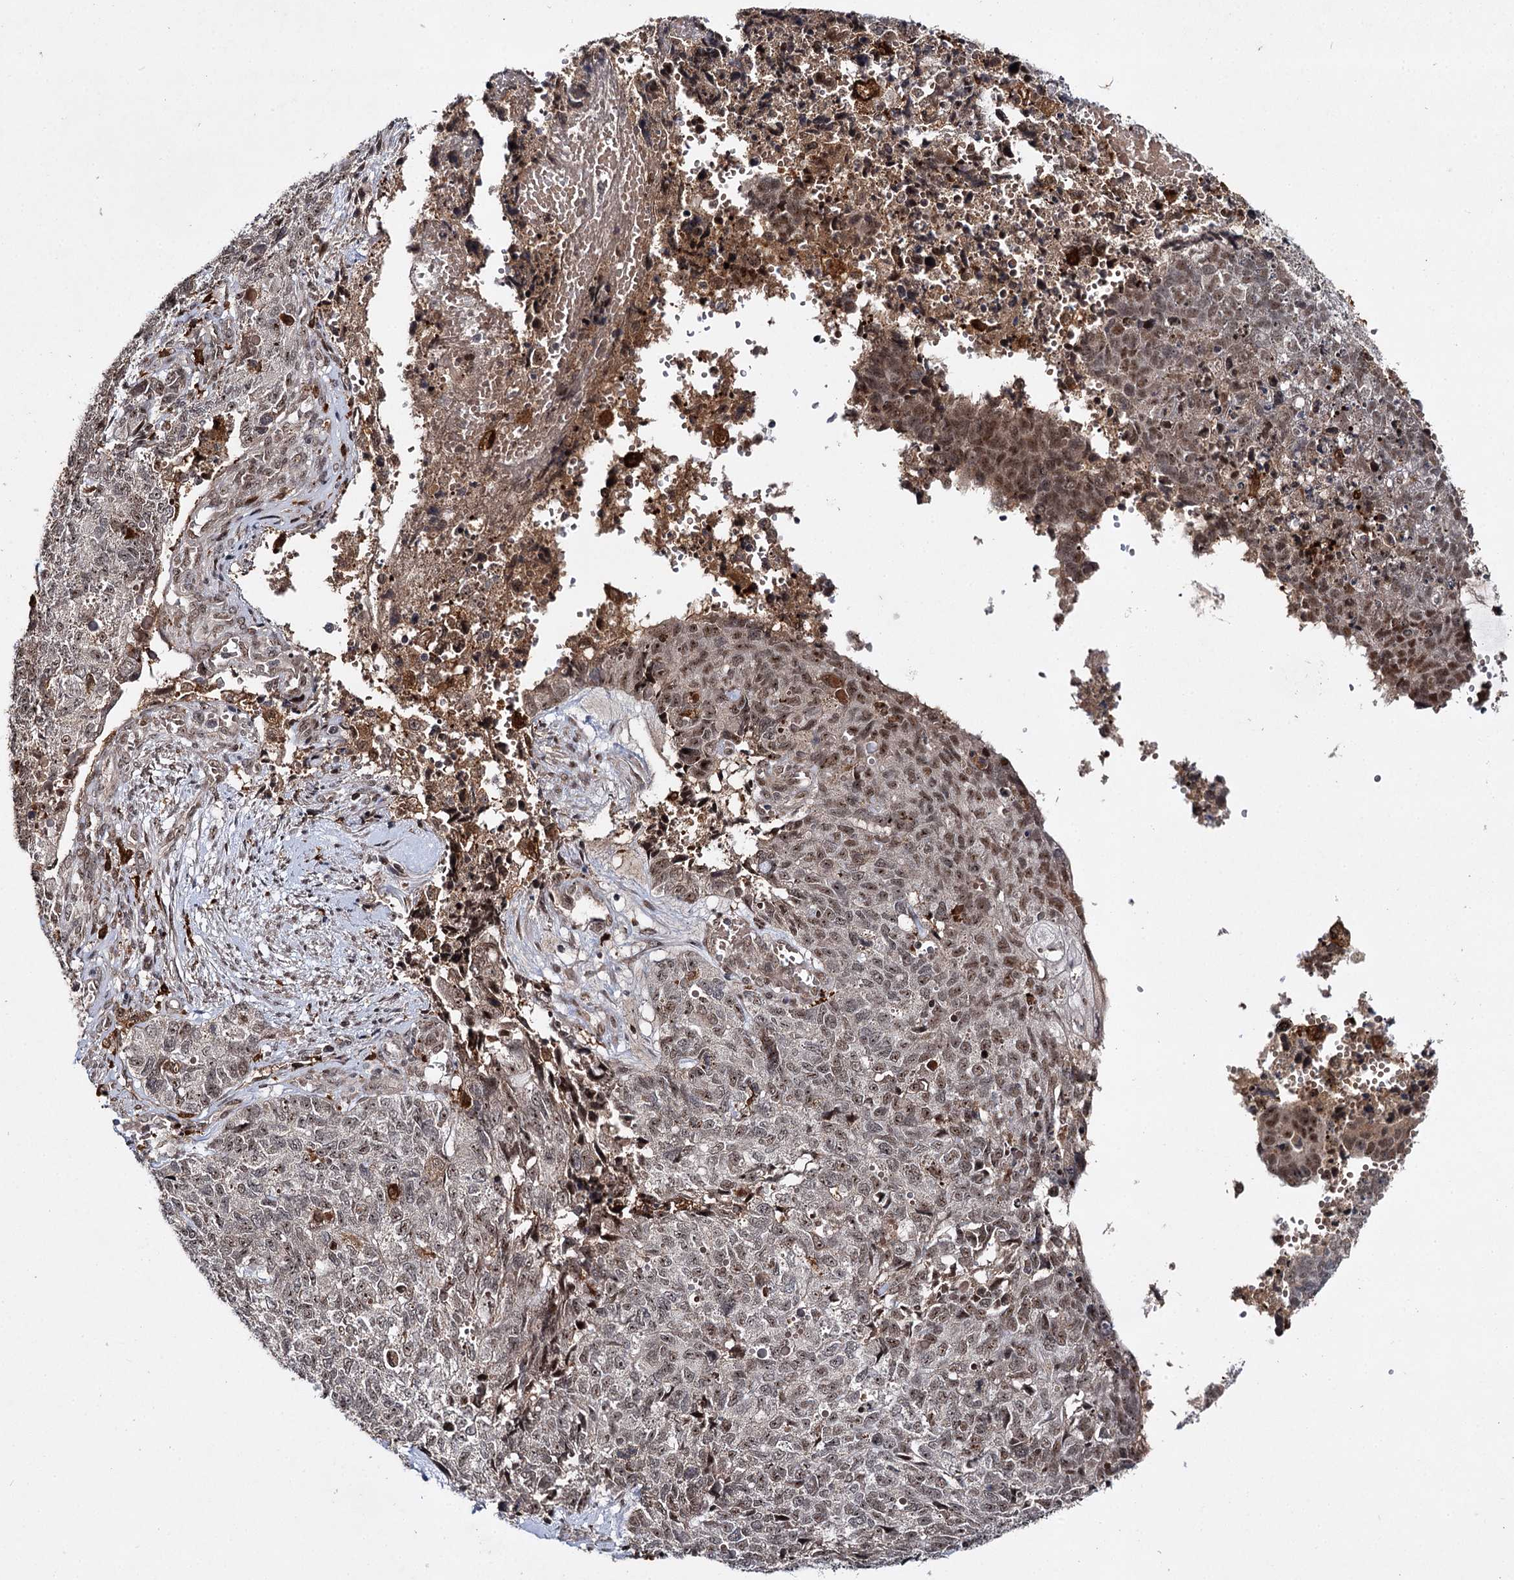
{"staining": {"intensity": "moderate", "quantity": "25%-75%", "location": "nuclear"}, "tissue": "cervical cancer", "cell_type": "Tumor cells", "image_type": "cancer", "snomed": [{"axis": "morphology", "description": "Squamous cell carcinoma, NOS"}, {"axis": "topography", "description": "Cervix"}], "caption": "Cervical squamous cell carcinoma stained for a protein (brown) shows moderate nuclear positive positivity in approximately 25%-75% of tumor cells.", "gene": "BUD13", "patient": {"sex": "female", "age": 63}}